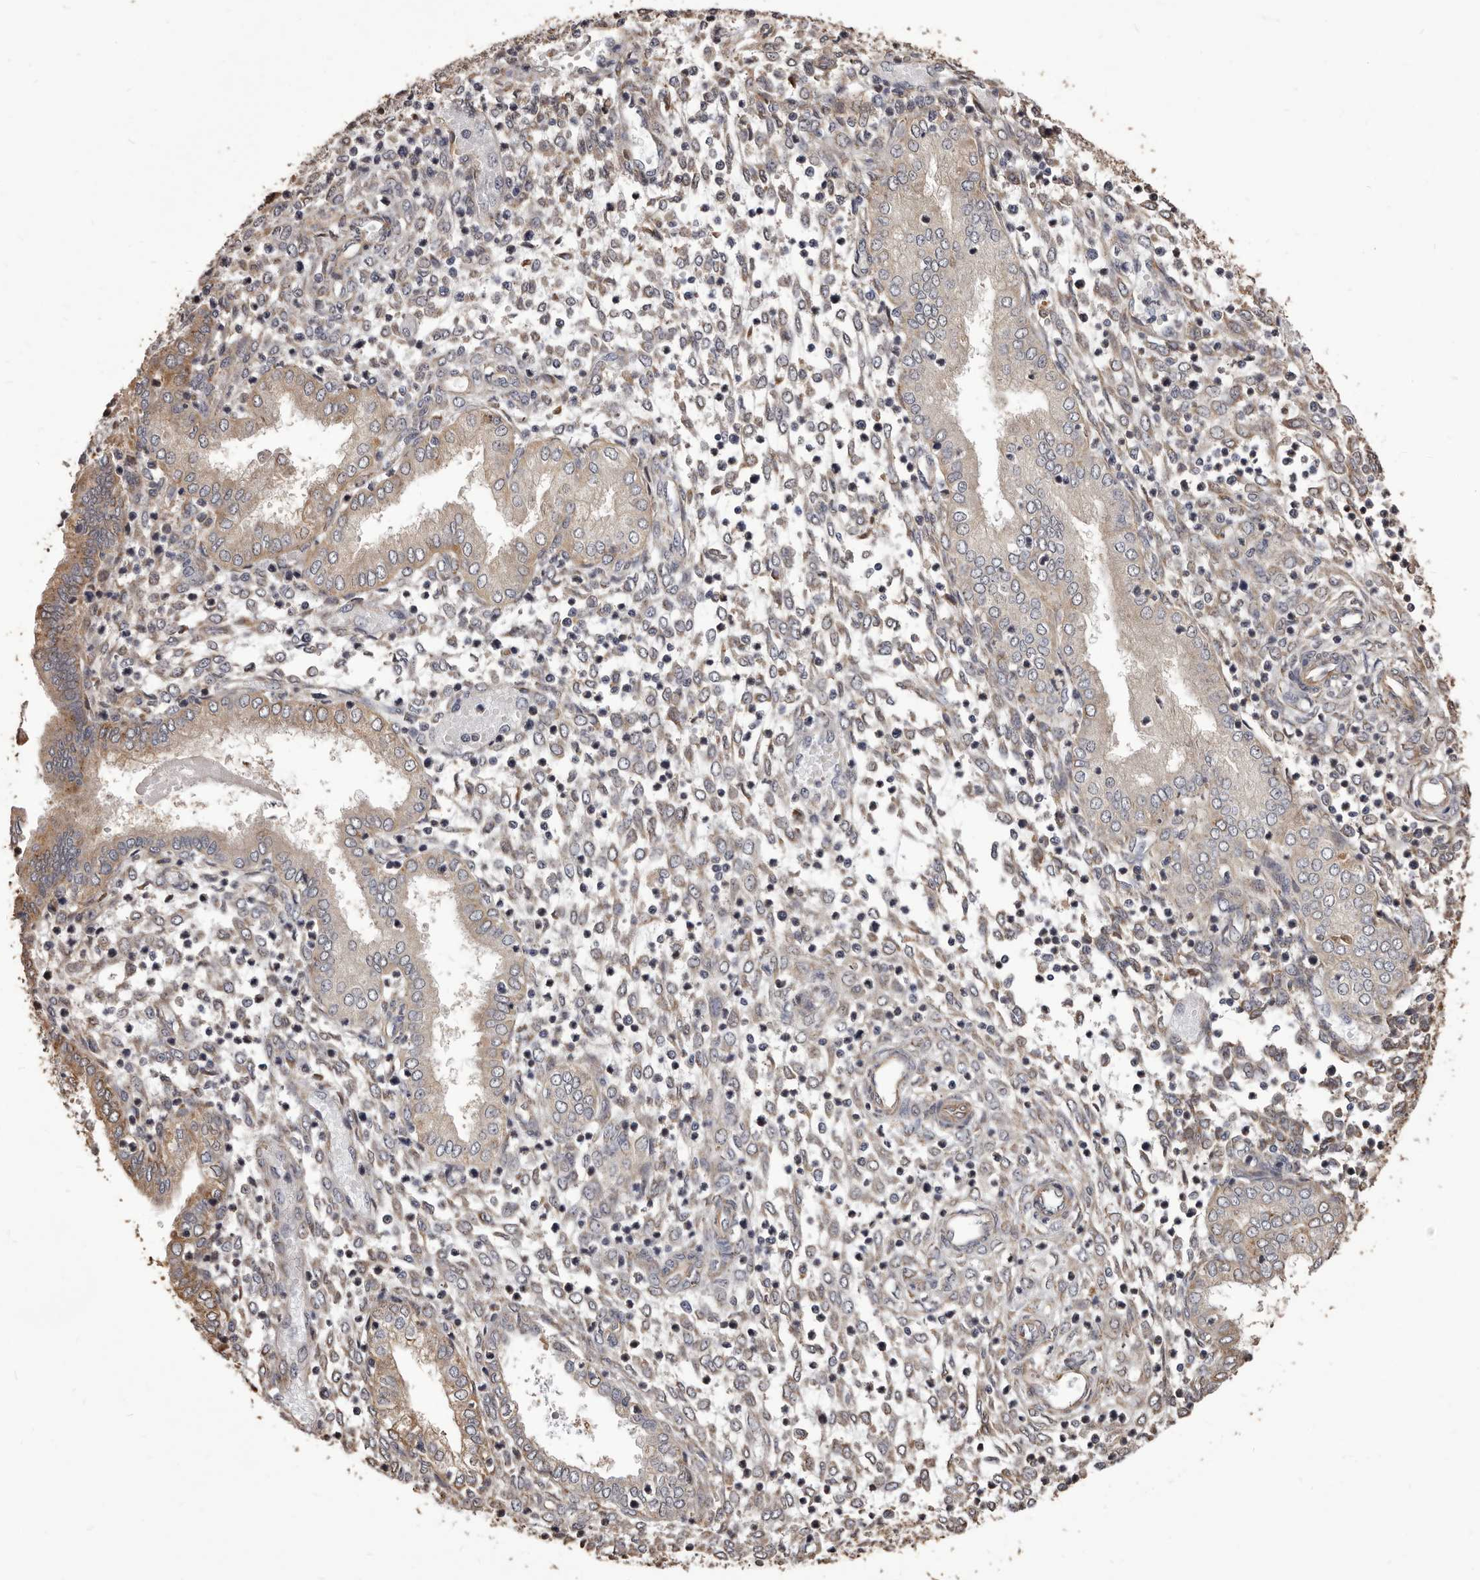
{"staining": {"intensity": "weak", "quantity": "25%-75%", "location": "cytoplasmic/membranous"}, "tissue": "endometrium", "cell_type": "Cells in endometrial stroma", "image_type": "normal", "snomed": [{"axis": "morphology", "description": "Normal tissue, NOS"}, {"axis": "topography", "description": "Endometrium"}], "caption": "A high-resolution image shows immunohistochemistry (IHC) staining of unremarkable endometrium, which shows weak cytoplasmic/membranous positivity in approximately 25%-75% of cells in endometrial stroma. The staining was performed using DAB to visualize the protein expression in brown, while the nuclei were stained in blue with hematoxylin (Magnification: 20x).", "gene": "ALPK1", "patient": {"sex": "female", "age": 53}}